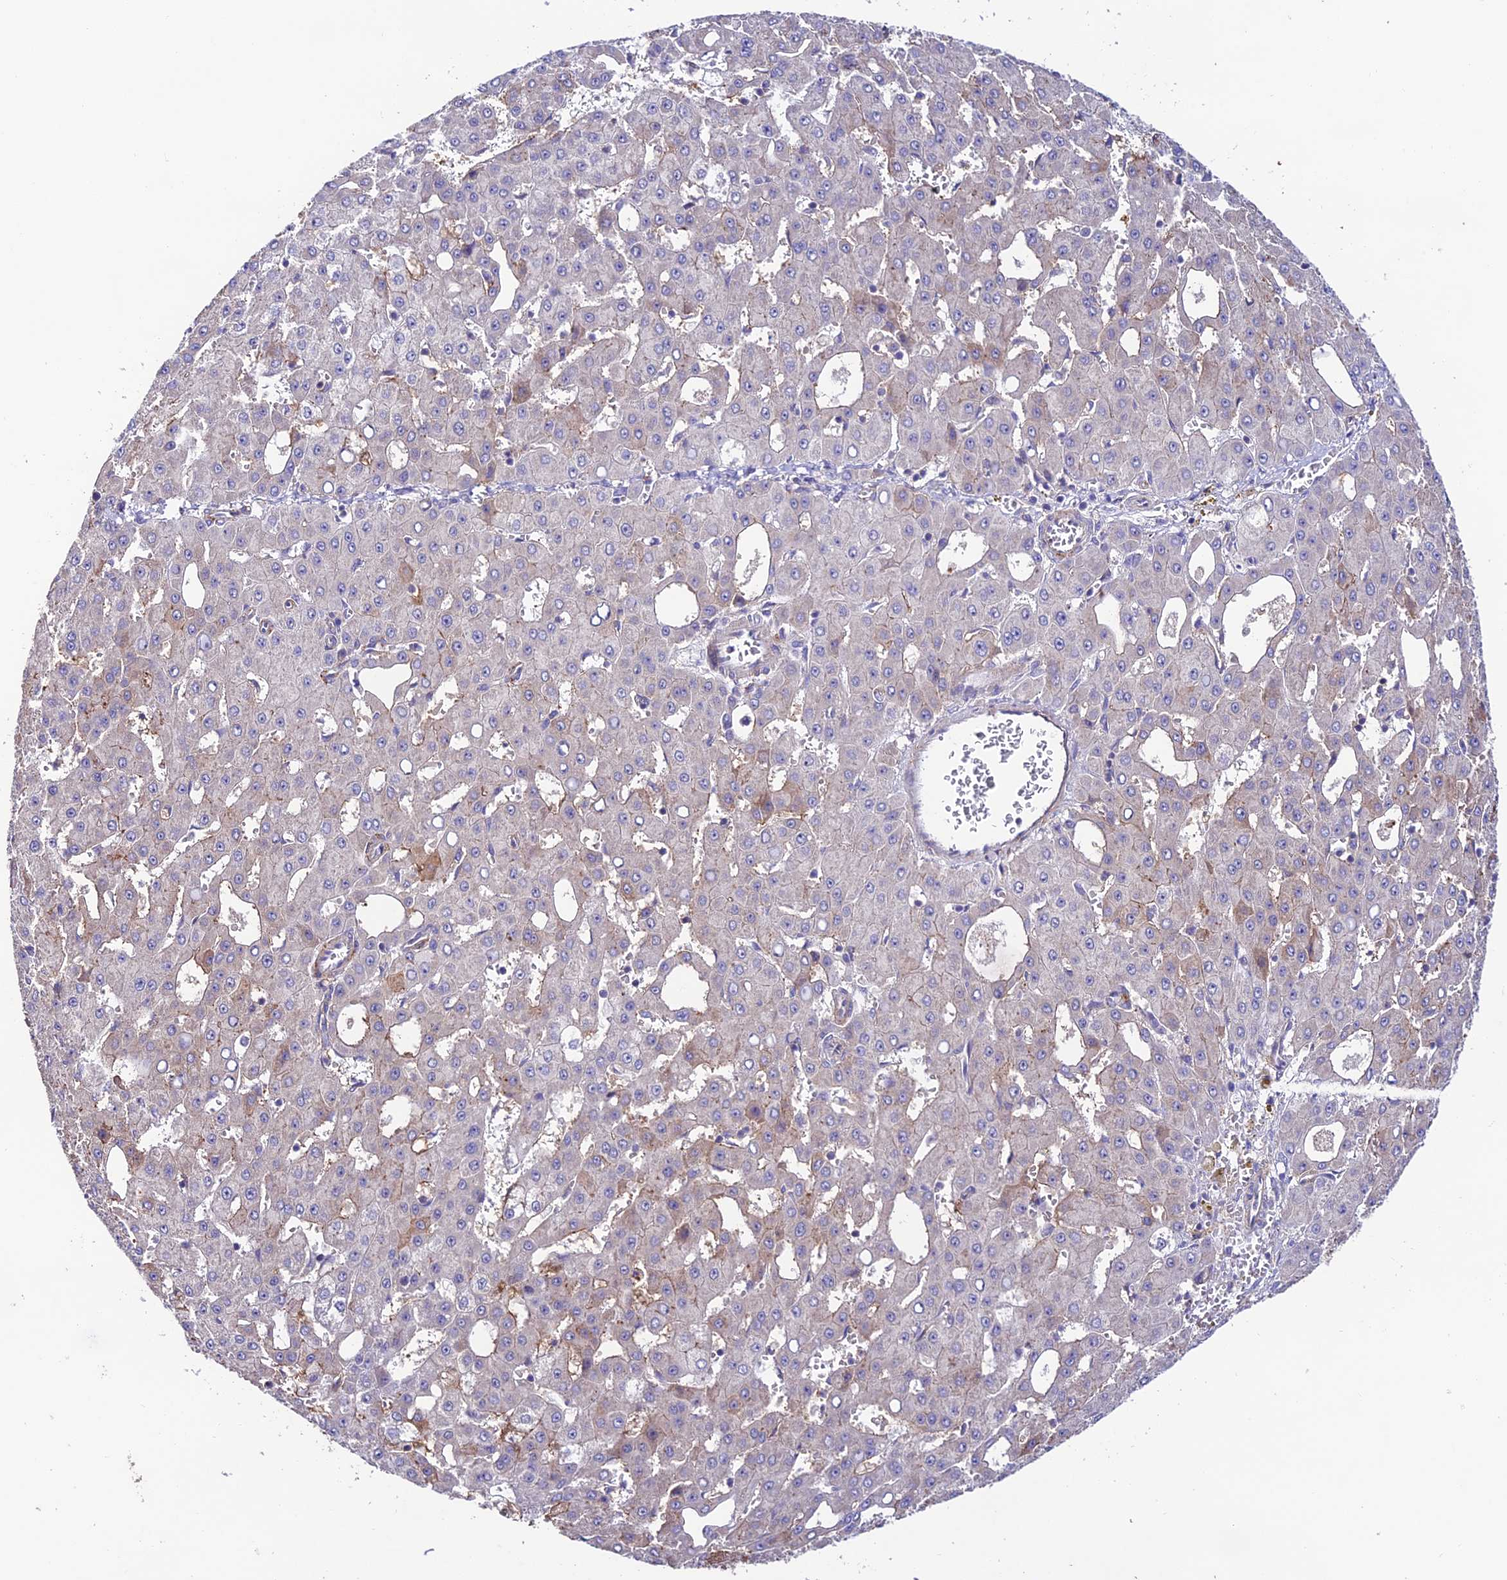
{"staining": {"intensity": "moderate", "quantity": "<25%", "location": "cytoplasmic/membranous"}, "tissue": "liver cancer", "cell_type": "Tumor cells", "image_type": "cancer", "snomed": [{"axis": "morphology", "description": "Carcinoma, Hepatocellular, NOS"}, {"axis": "topography", "description": "Liver"}], "caption": "DAB immunohistochemical staining of liver cancer exhibits moderate cytoplasmic/membranous protein staining in about <25% of tumor cells.", "gene": "BRME1", "patient": {"sex": "male", "age": 47}}